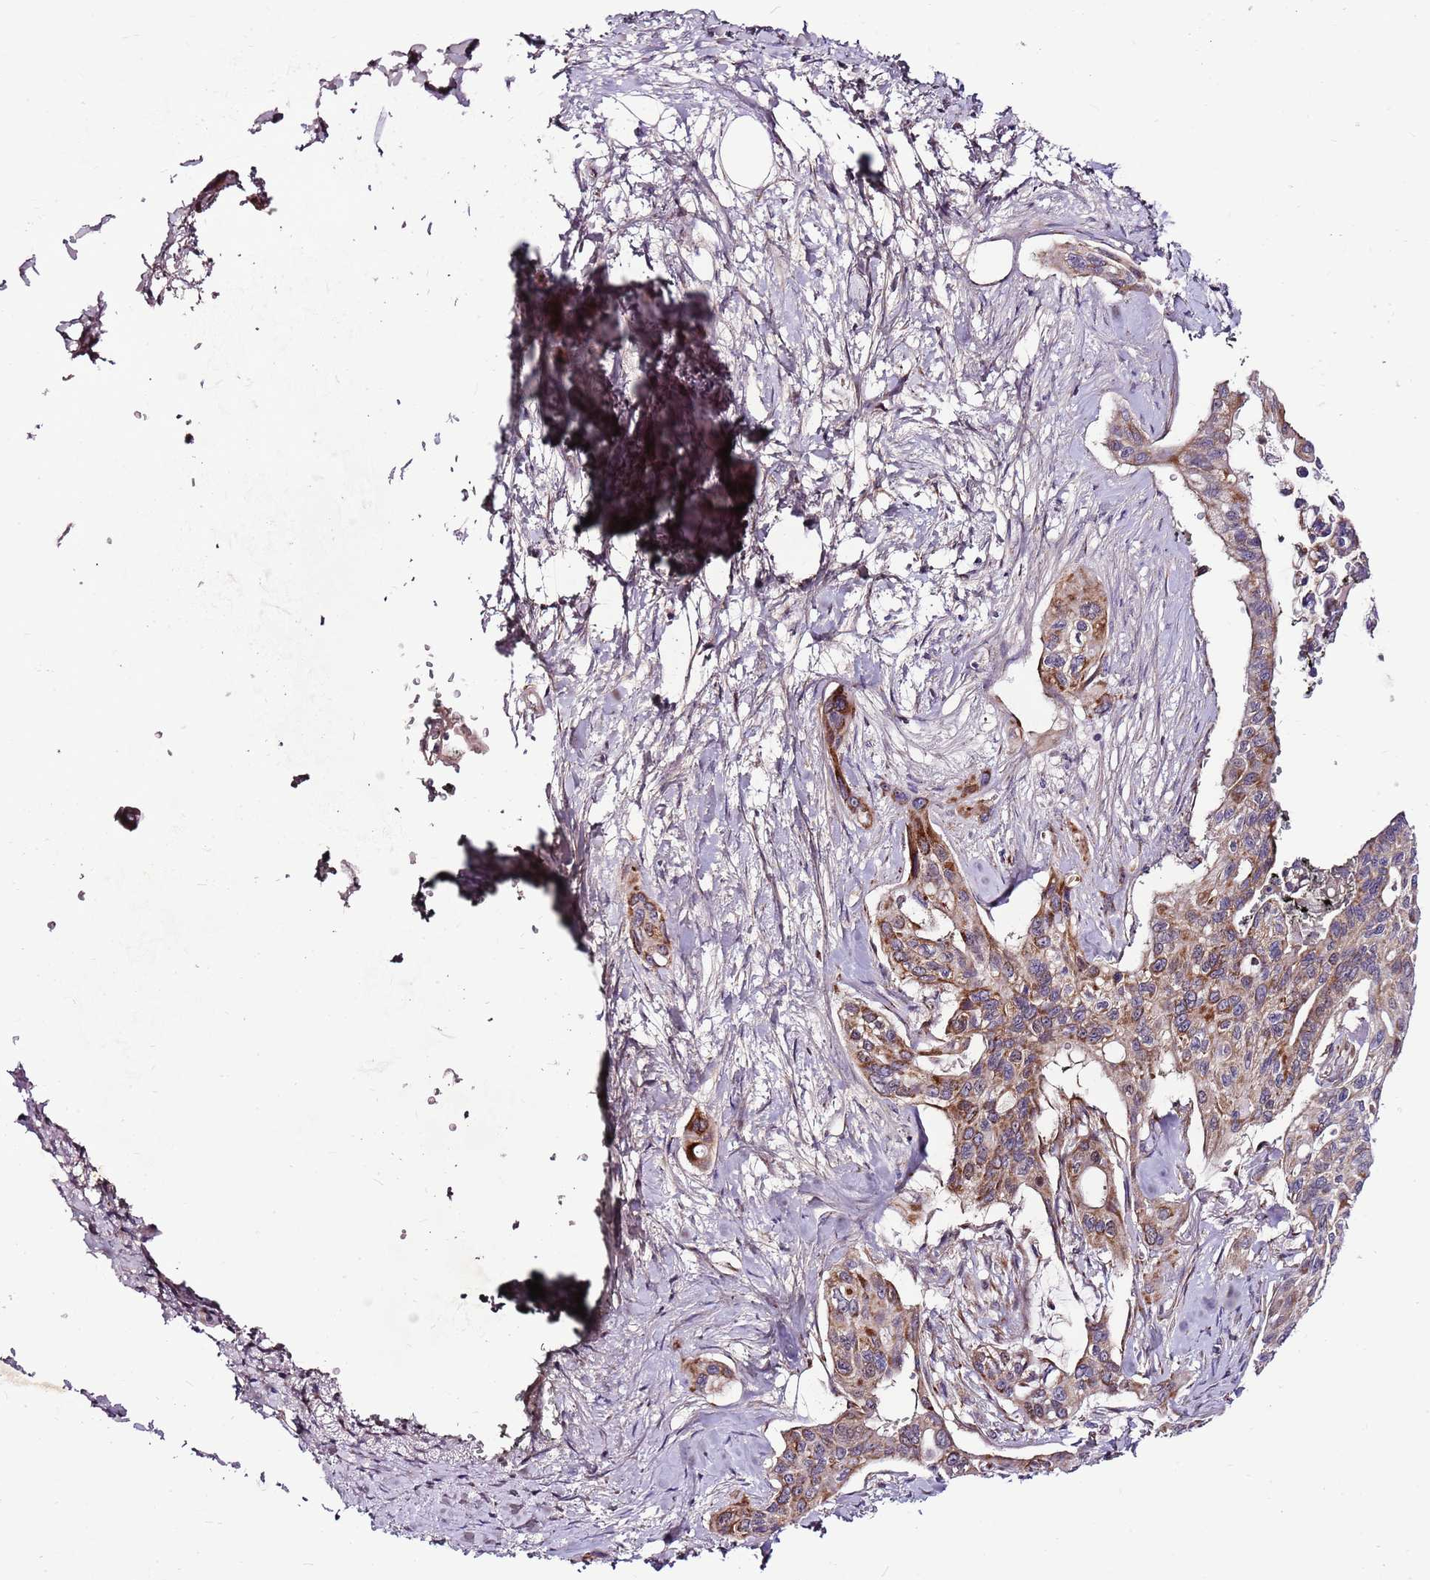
{"staining": {"intensity": "moderate", "quantity": ">75%", "location": "cytoplasmic/membranous"}, "tissue": "pancreatic cancer", "cell_type": "Tumor cells", "image_type": "cancer", "snomed": [{"axis": "morphology", "description": "Adenocarcinoma, NOS"}, {"axis": "topography", "description": "Pancreas"}], "caption": "Protein staining of adenocarcinoma (pancreatic) tissue exhibits moderate cytoplasmic/membranous staining in about >75% of tumor cells.", "gene": "POLE3", "patient": {"sex": "male", "age": 72}}